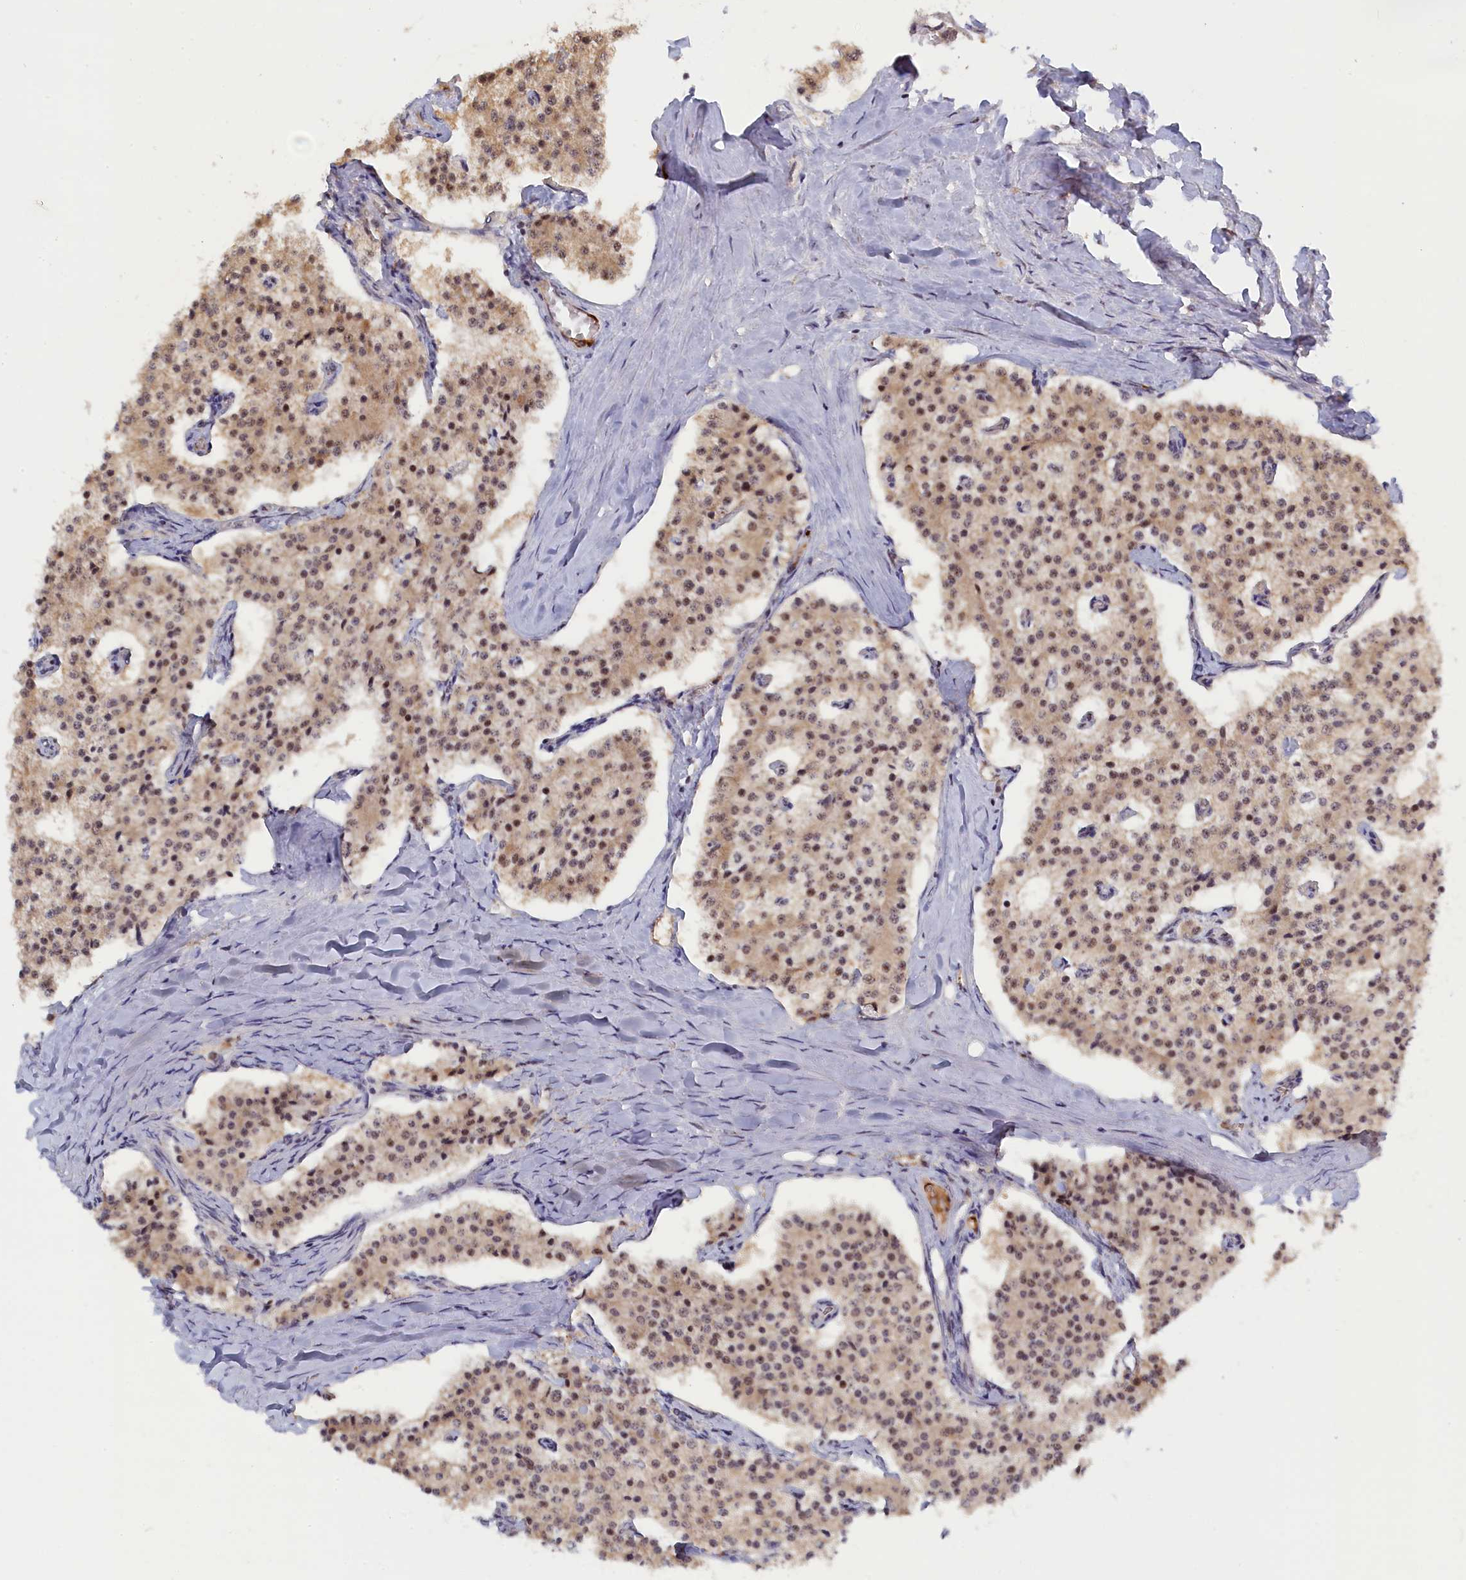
{"staining": {"intensity": "moderate", "quantity": ">75%", "location": "nuclear"}, "tissue": "carcinoid", "cell_type": "Tumor cells", "image_type": "cancer", "snomed": [{"axis": "morphology", "description": "Carcinoid, malignant, NOS"}, {"axis": "topography", "description": "Colon"}], "caption": "This photomicrograph reveals IHC staining of carcinoid, with medium moderate nuclear expression in approximately >75% of tumor cells.", "gene": "TAB1", "patient": {"sex": "female", "age": 52}}